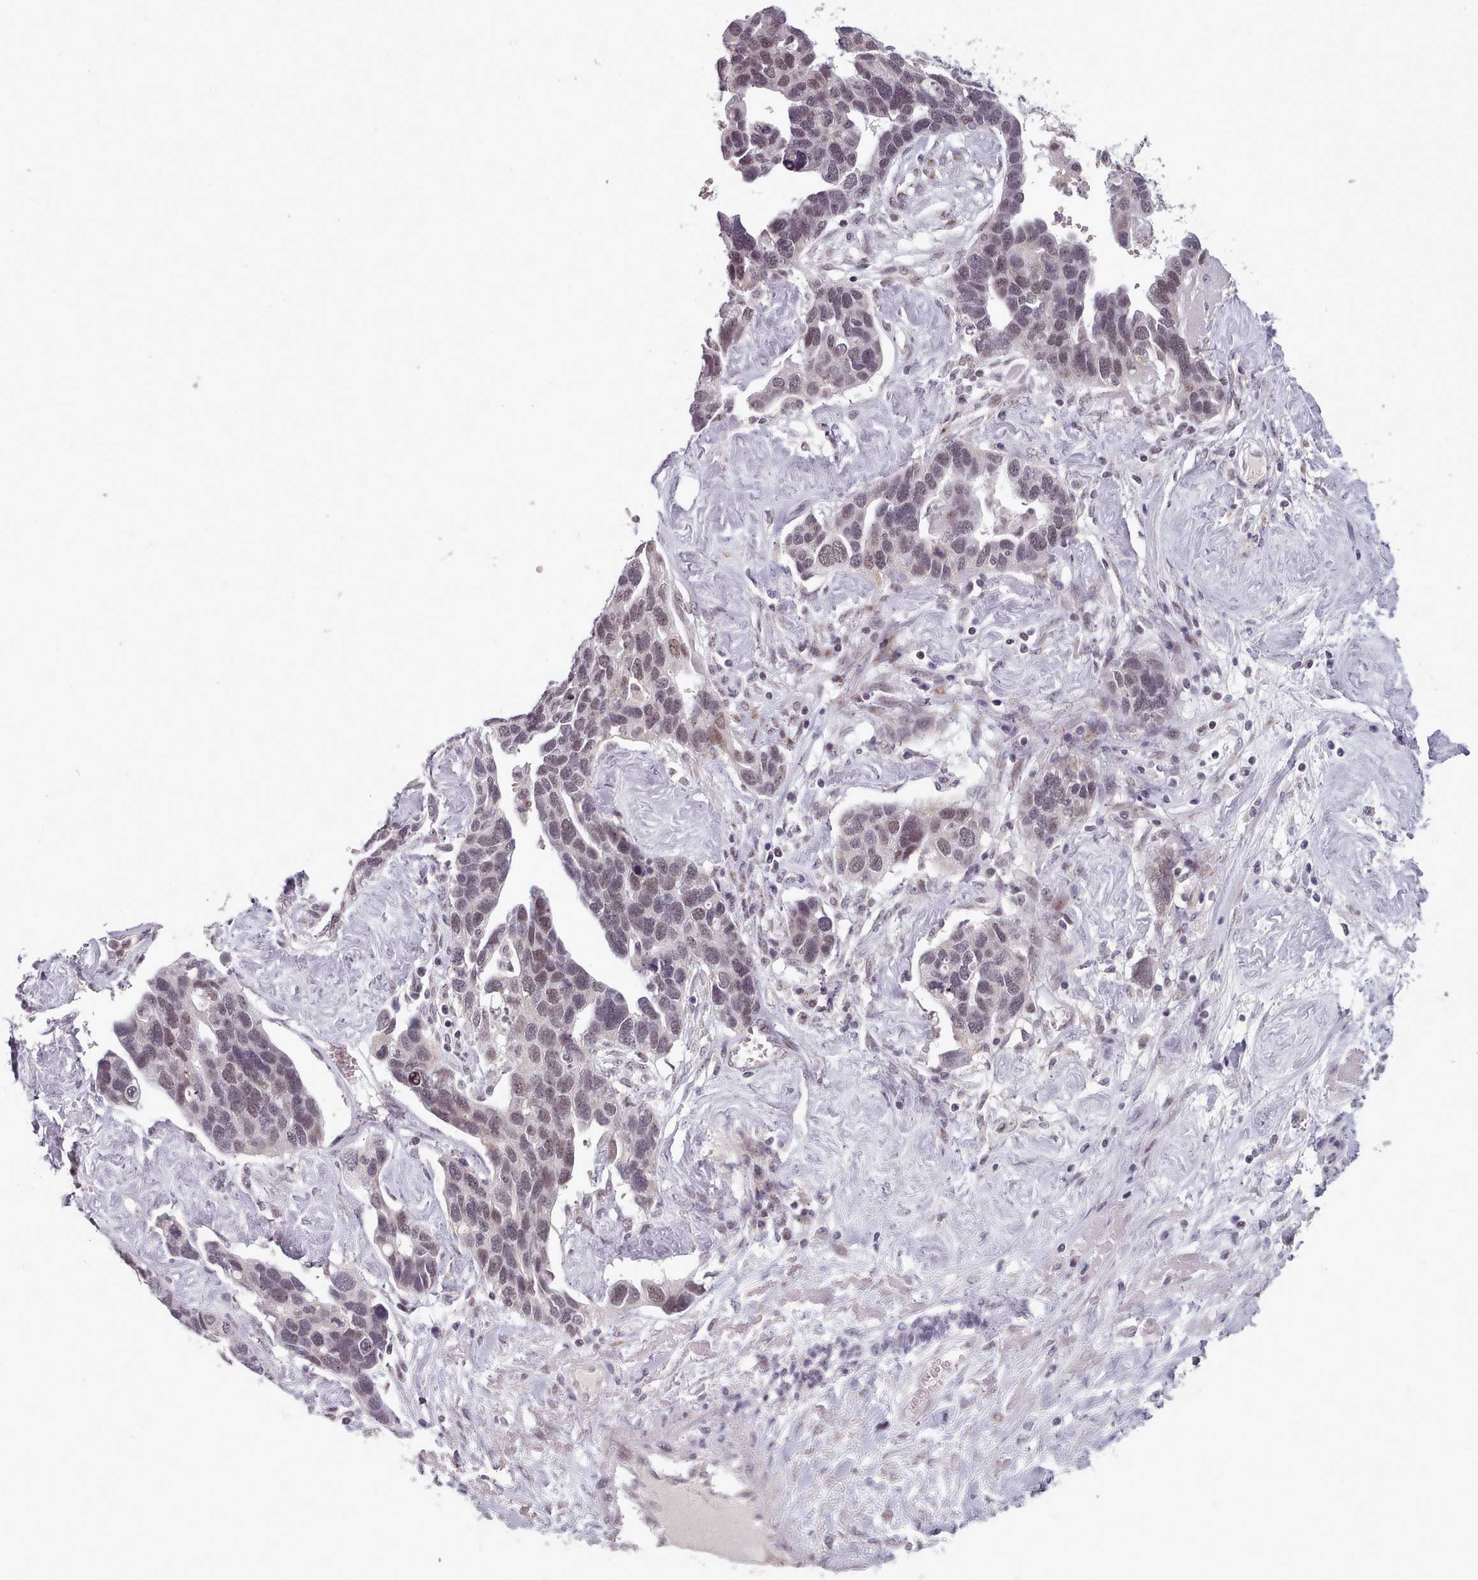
{"staining": {"intensity": "weak", "quantity": "25%-75%", "location": "nuclear"}, "tissue": "ovarian cancer", "cell_type": "Tumor cells", "image_type": "cancer", "snomed": [{"axis": "morphology", "description": "Cystadenocarcinoma, serous, NOS"}, {"axis": "topography", "description": "Ovary"}], "caption": "About 25%-75% of tumor cells in human ovarian serous cystadenocarcinoma exhibit weak nuclear protein expression as visualized by brown immunohistochemical staining.", "gene": "SRSF9", "patient": {"sex": "female", "age": 54}}